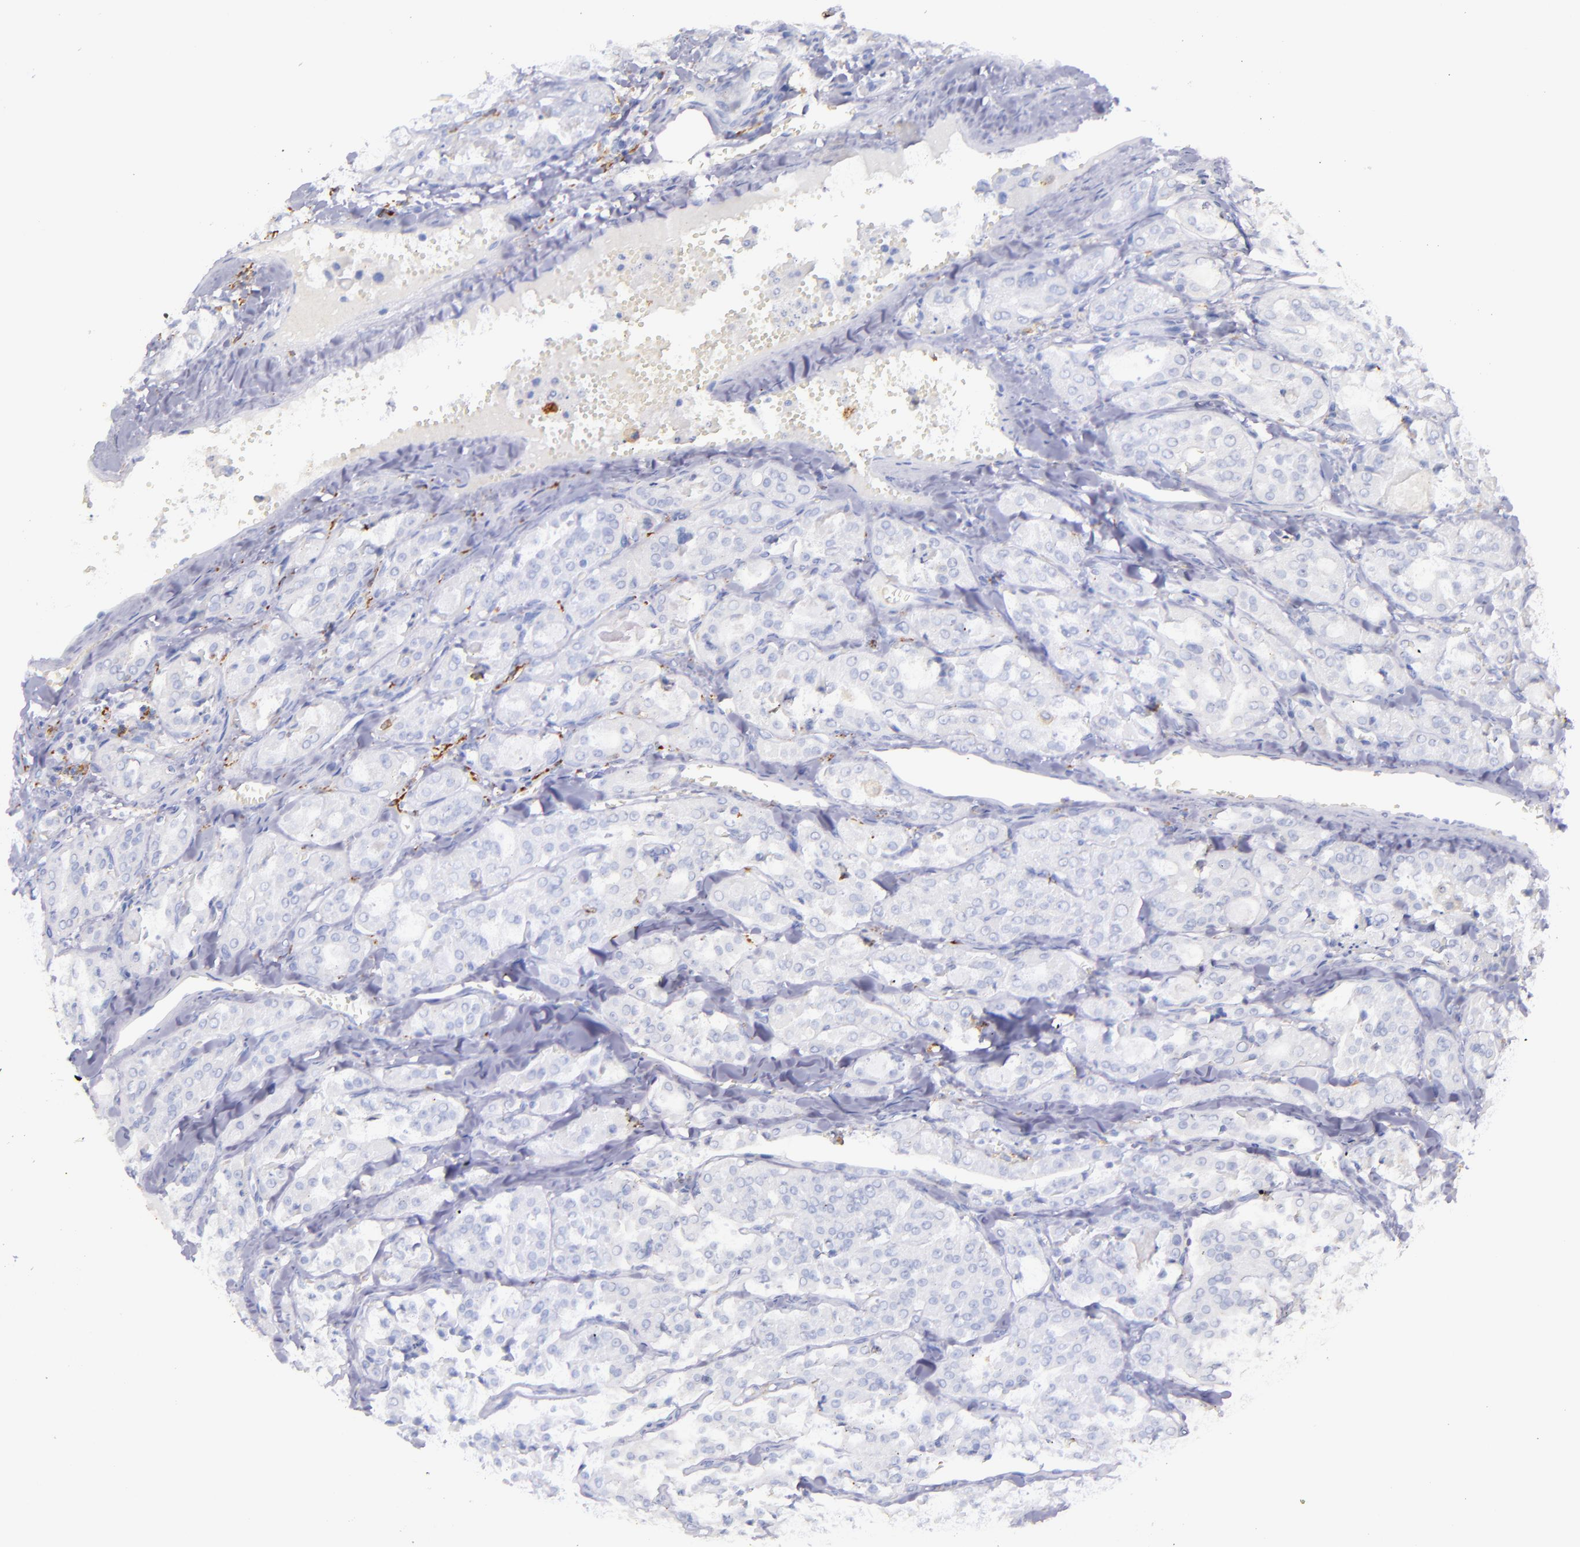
{"staining": {"intensity": "negative", "quantity": "none", "location": "none"}, "tissue": "thyroid cancer", "cell_type": "Tumor cells", "image_type": "cancer", "snomed": [{"axis": "morphology", "description": "Carcinoma, NOS"}, {"axis": "topography", "description": "Thyroid gland"}], "caption": "This is a image of immunohistochemistry (IHC) staining of thyroid cancer, which shows no expression in tumor cells. (Brightfield microscopy of DAB (3,3'-diaminobenzidine) immunohistochemistry (IHC) at high magnification).", "gene": "CD163", "patient": {"sex": "male", "age": 76}}